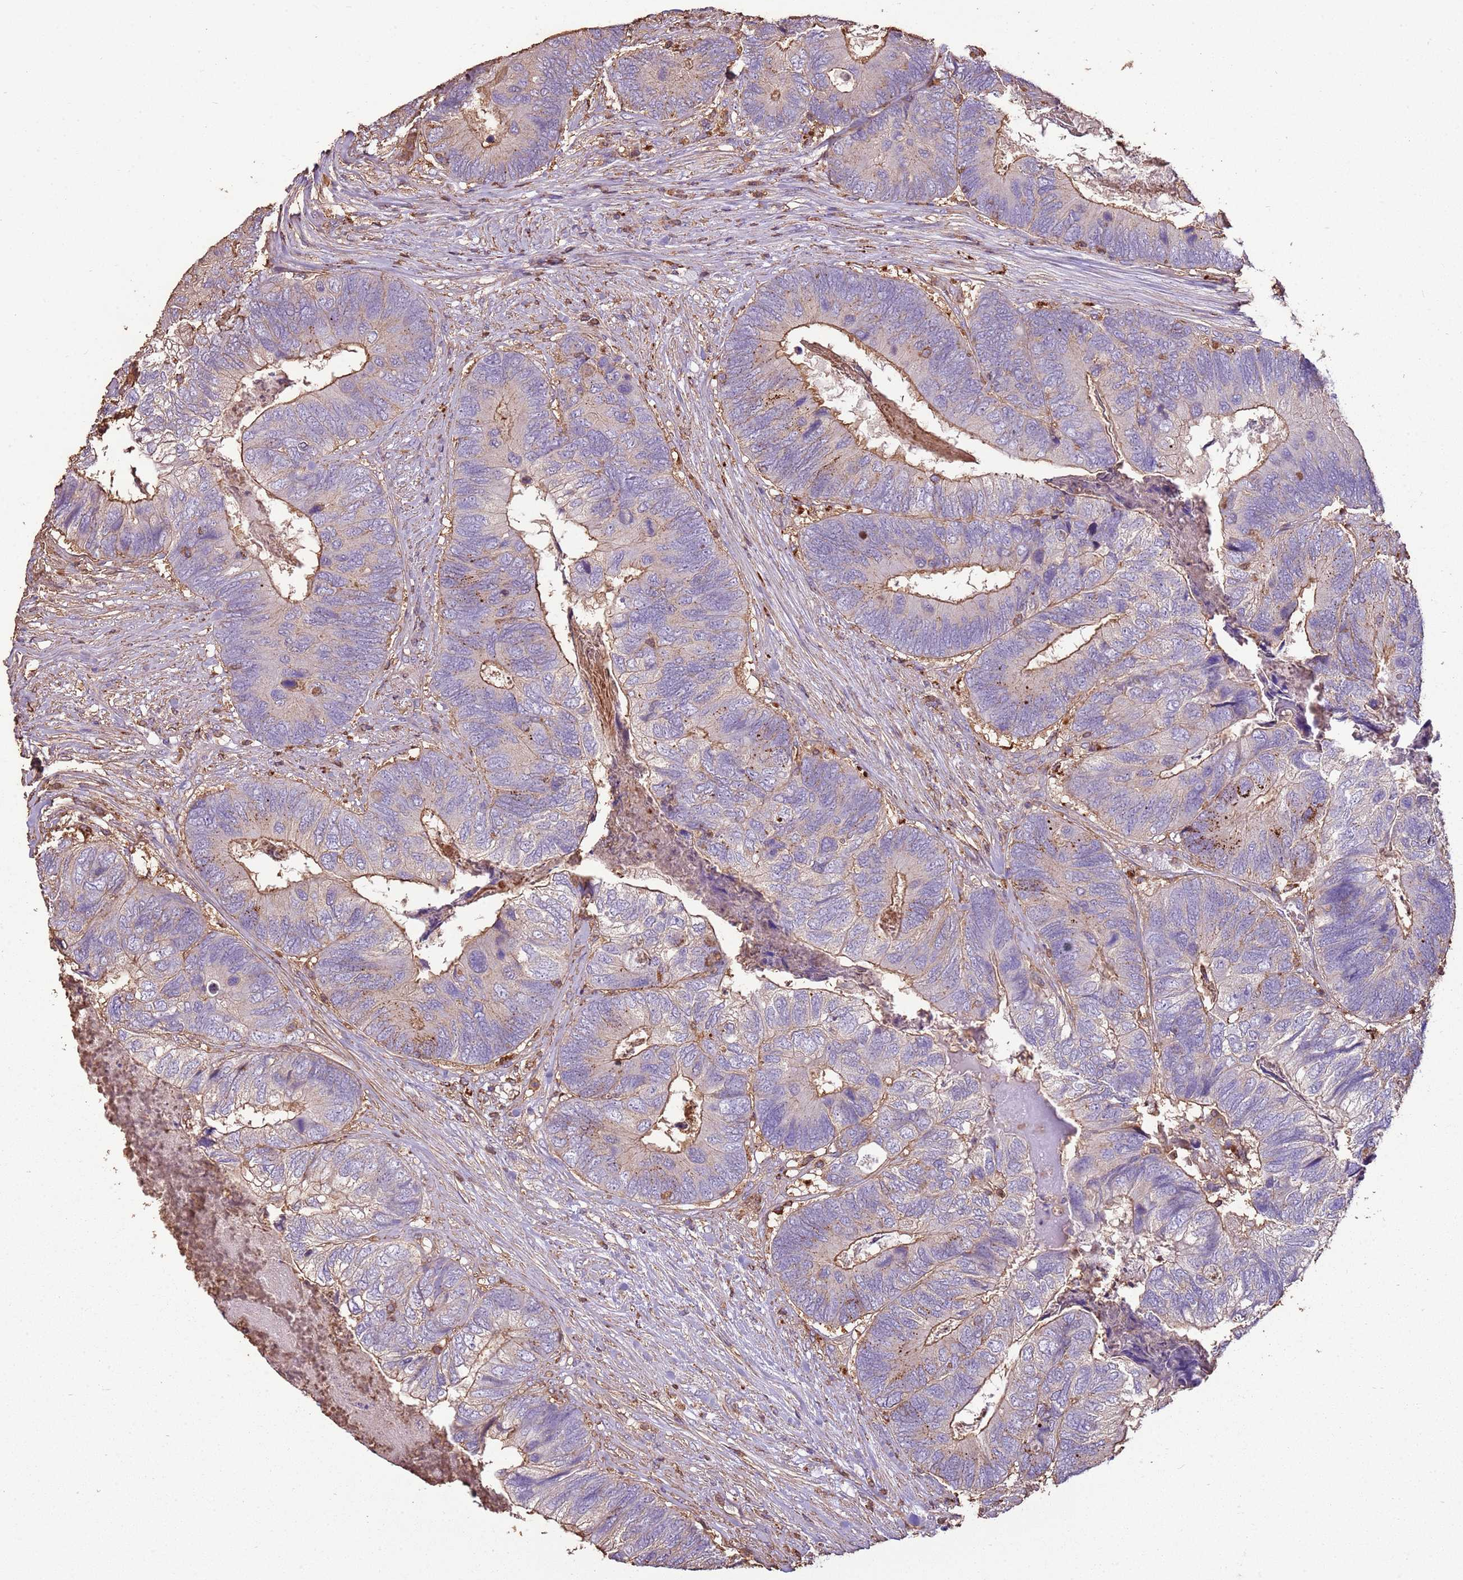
{"staining": {"intensity": "moderate", "quantity": "<25%", "location": "cytoplasmic/membranous"}, "tissue": "colorectal cancer", "cell_type": "Tumor cells", "image_type": "cancer", "snomed": [{"axis": "morphology", "description": "Adenocarcinoma, NOS"}, {"axis": "topography", "description": "Colon"}], "caption": "Immunohistochemical staining of colorectal cancer (adenocarcinoma) shows moderate cytoplasmic/membranous protein positivity in approximately <25% of tumor cells.", "gene": "ARL10", "patient": {"sex": "female", "age": 67}}